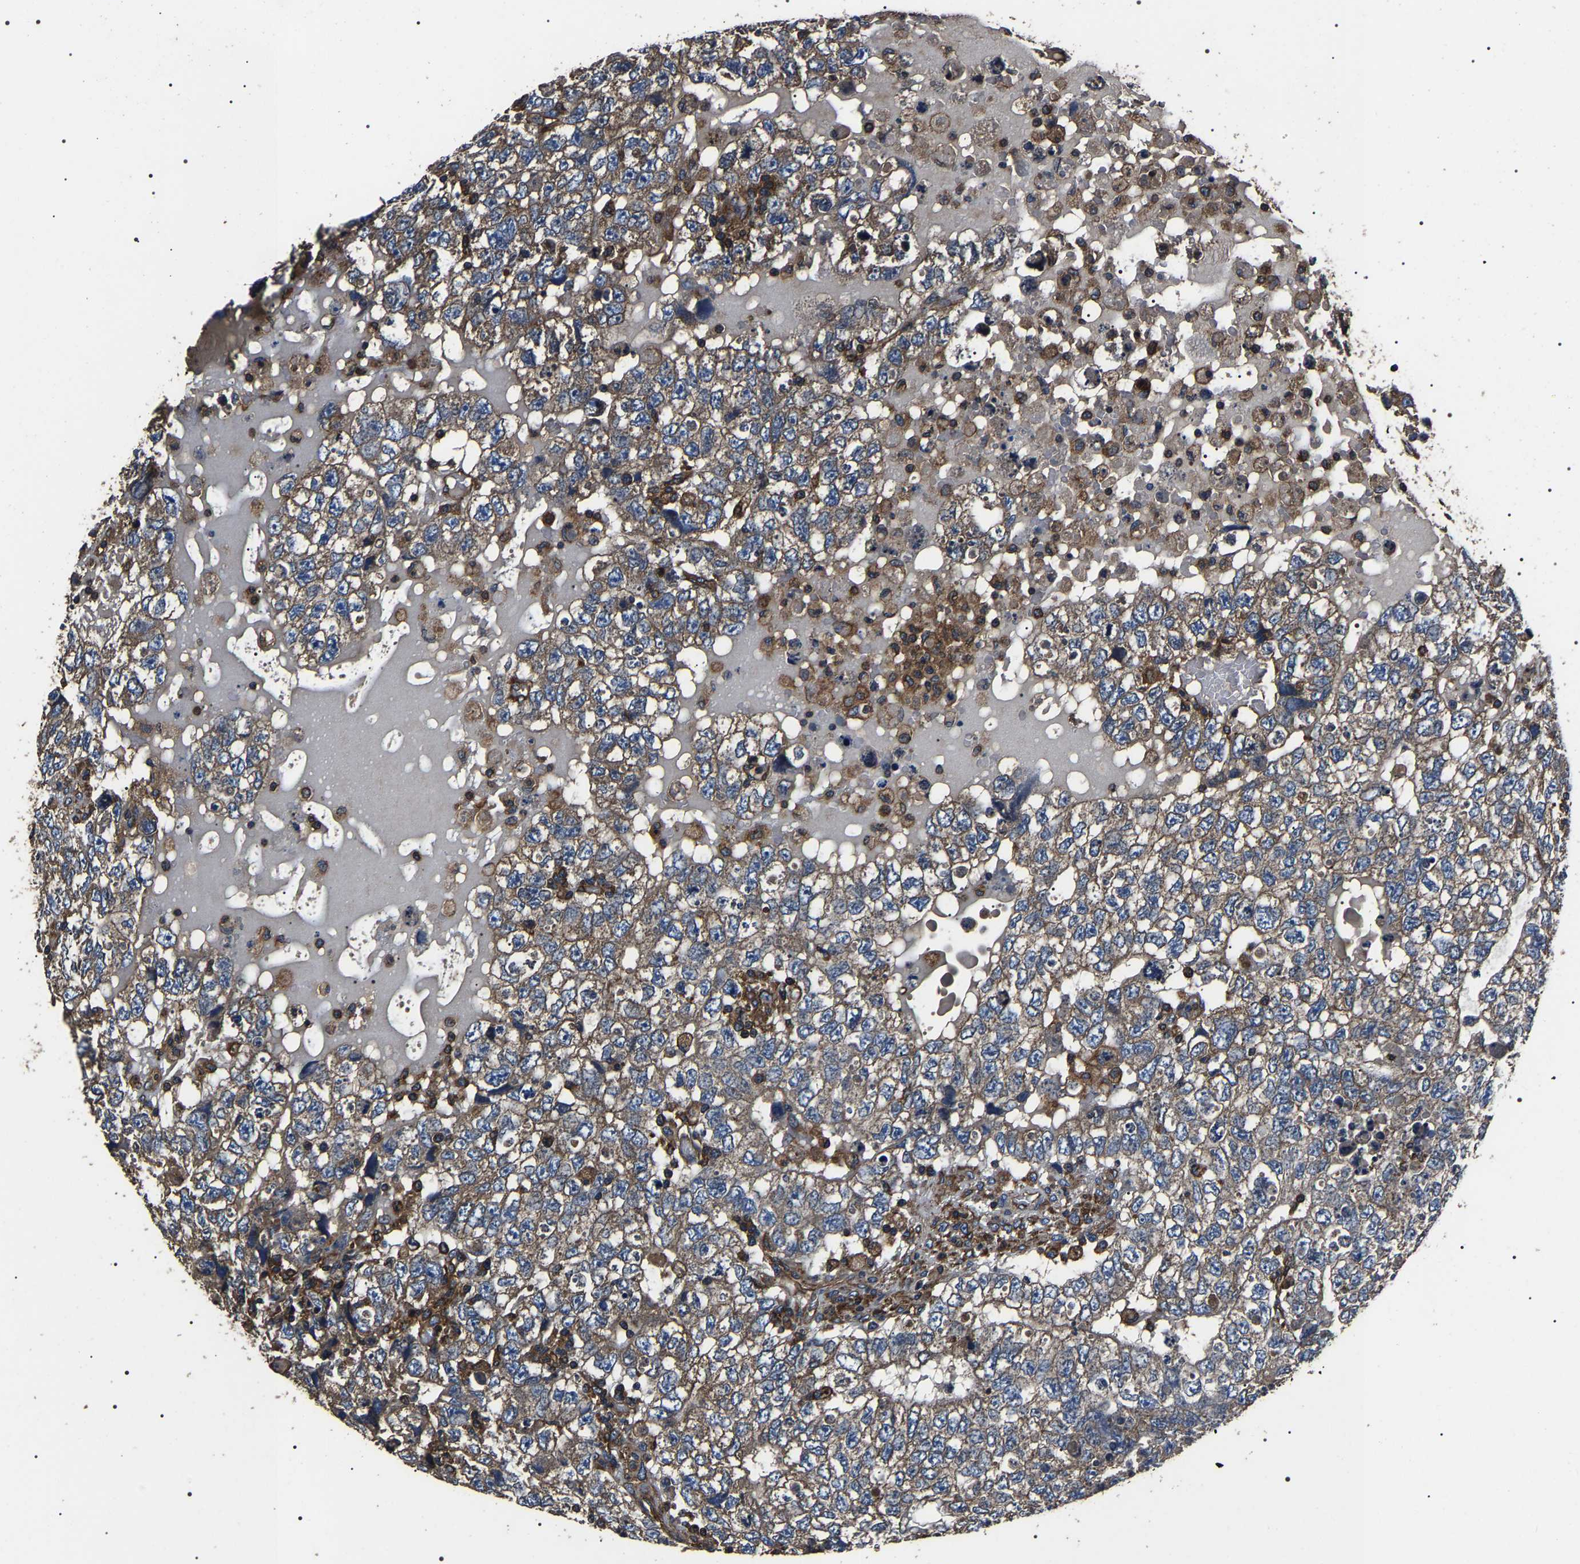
{"staining": {"intensity": "moderate", "quantity": ">75%", "location": "cytoplasmic/membranous"}, "tissue": "testis cancer", "cell_type": "Tumor cells", "image_type": "cancer", "snomed": [{"axis": "morphology", "description": "Carcinoma, Embryonal, NOS"}, {"axis": "topography", "description": "Testis"}], "caption": "A micrograph of human testis cancer (embryonal carcinoma) stained for a protein displays moderate cytoplasmic/membranous brown staining in tumor cells.", "gene": "HSCB", "patient": {"sex": "male", "age": 36}}